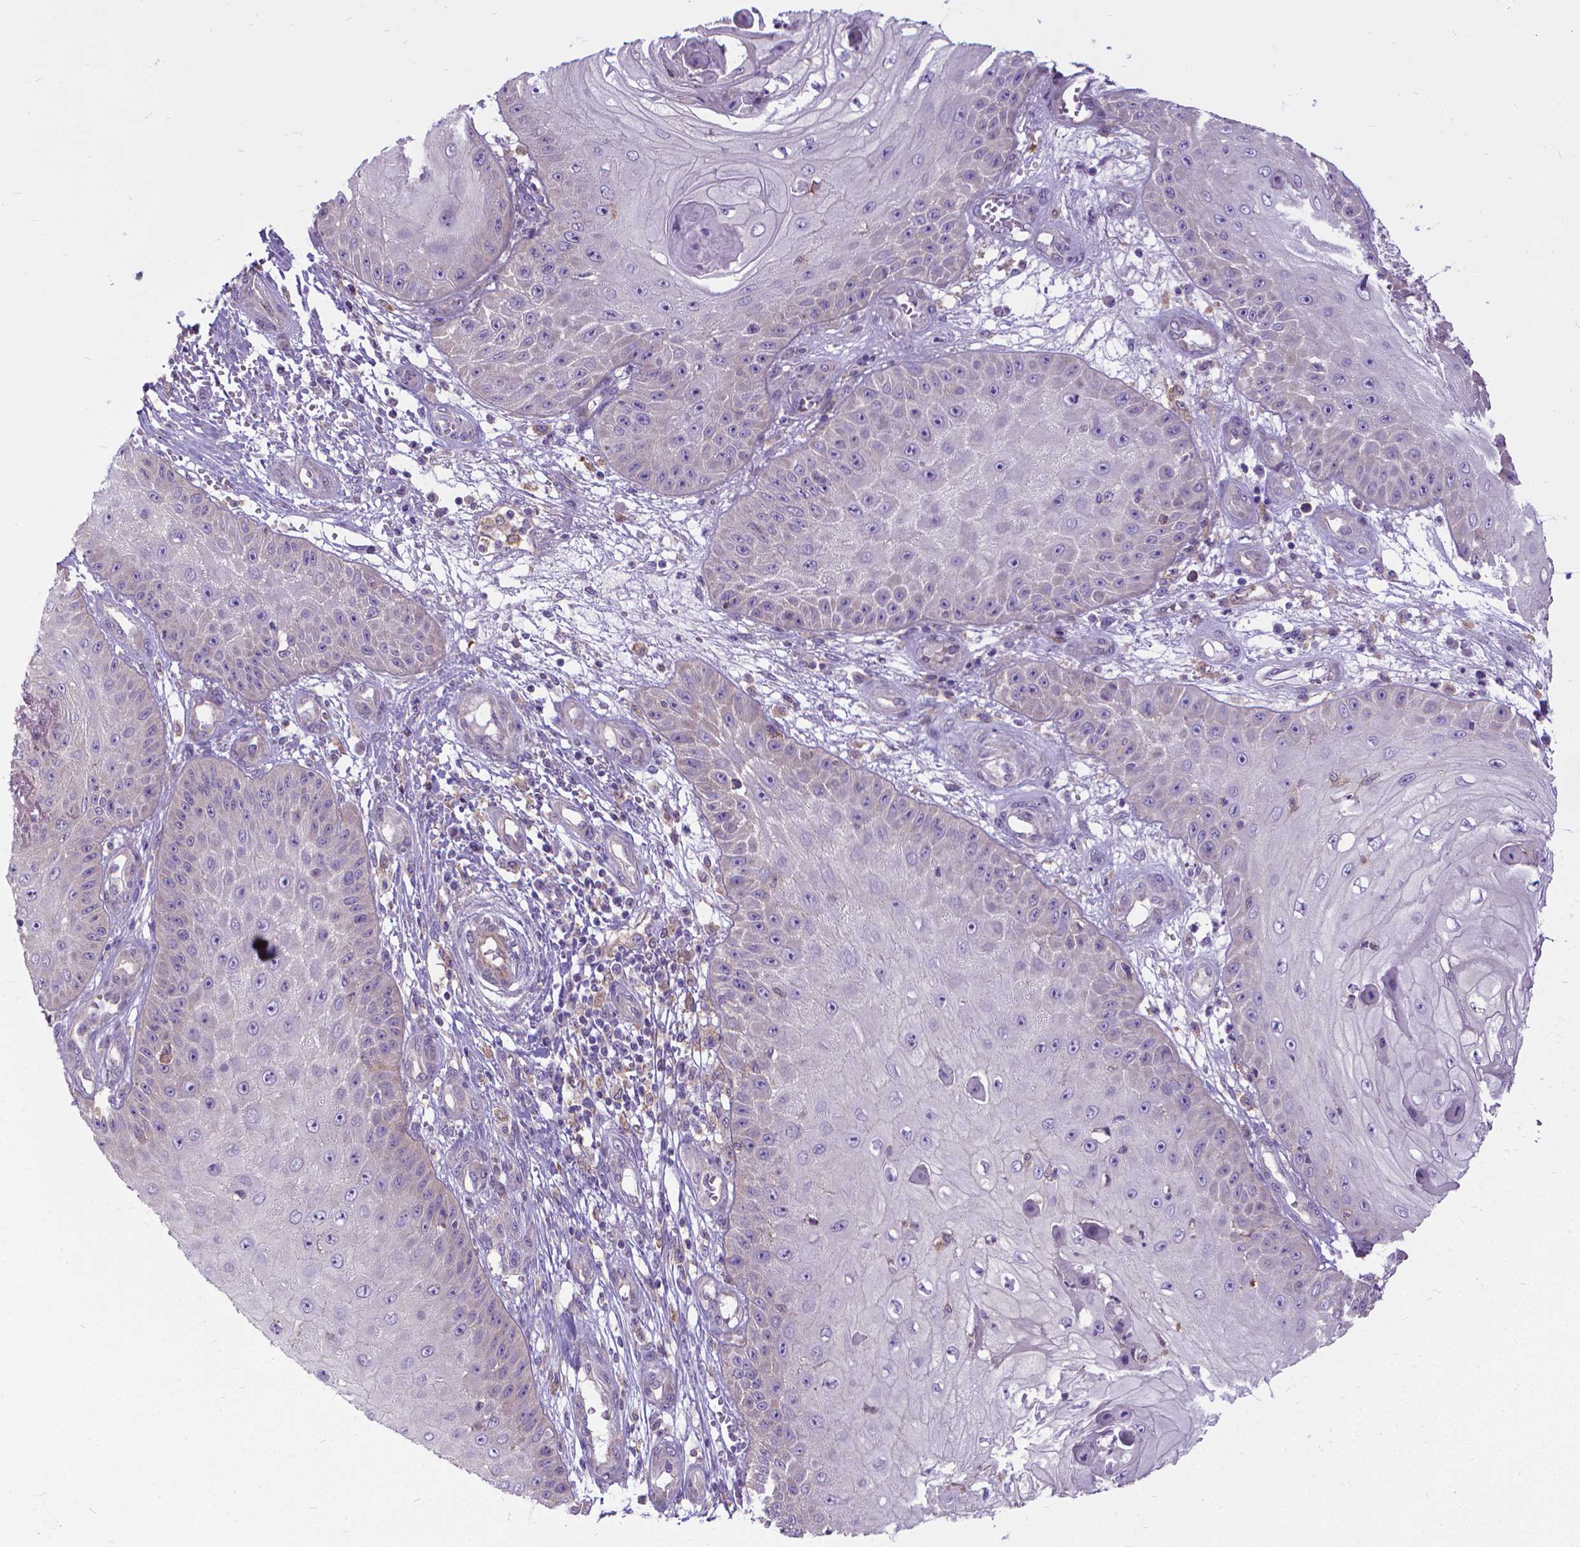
{"staining": {"intensity": "negative", "quantity": "none", "location": "none"}, "tissue": "skin cancer", "cell_type": "Tumor cells", "image_type": "cancer", "snomed": [{"axis": "morphology", "description": "Squamous cell carcinoma, NOS"}, {"axis": "topography", "description": "Skin"}], "caption": "Immunohistochemical staining of human skin cancer (squamous cell carcinoma) demonstrates no significant expression in tumor cells. Nuclei are stained in blue.", "gene": "CFAP299", "patient": {"sex": "male", "age": 70}}